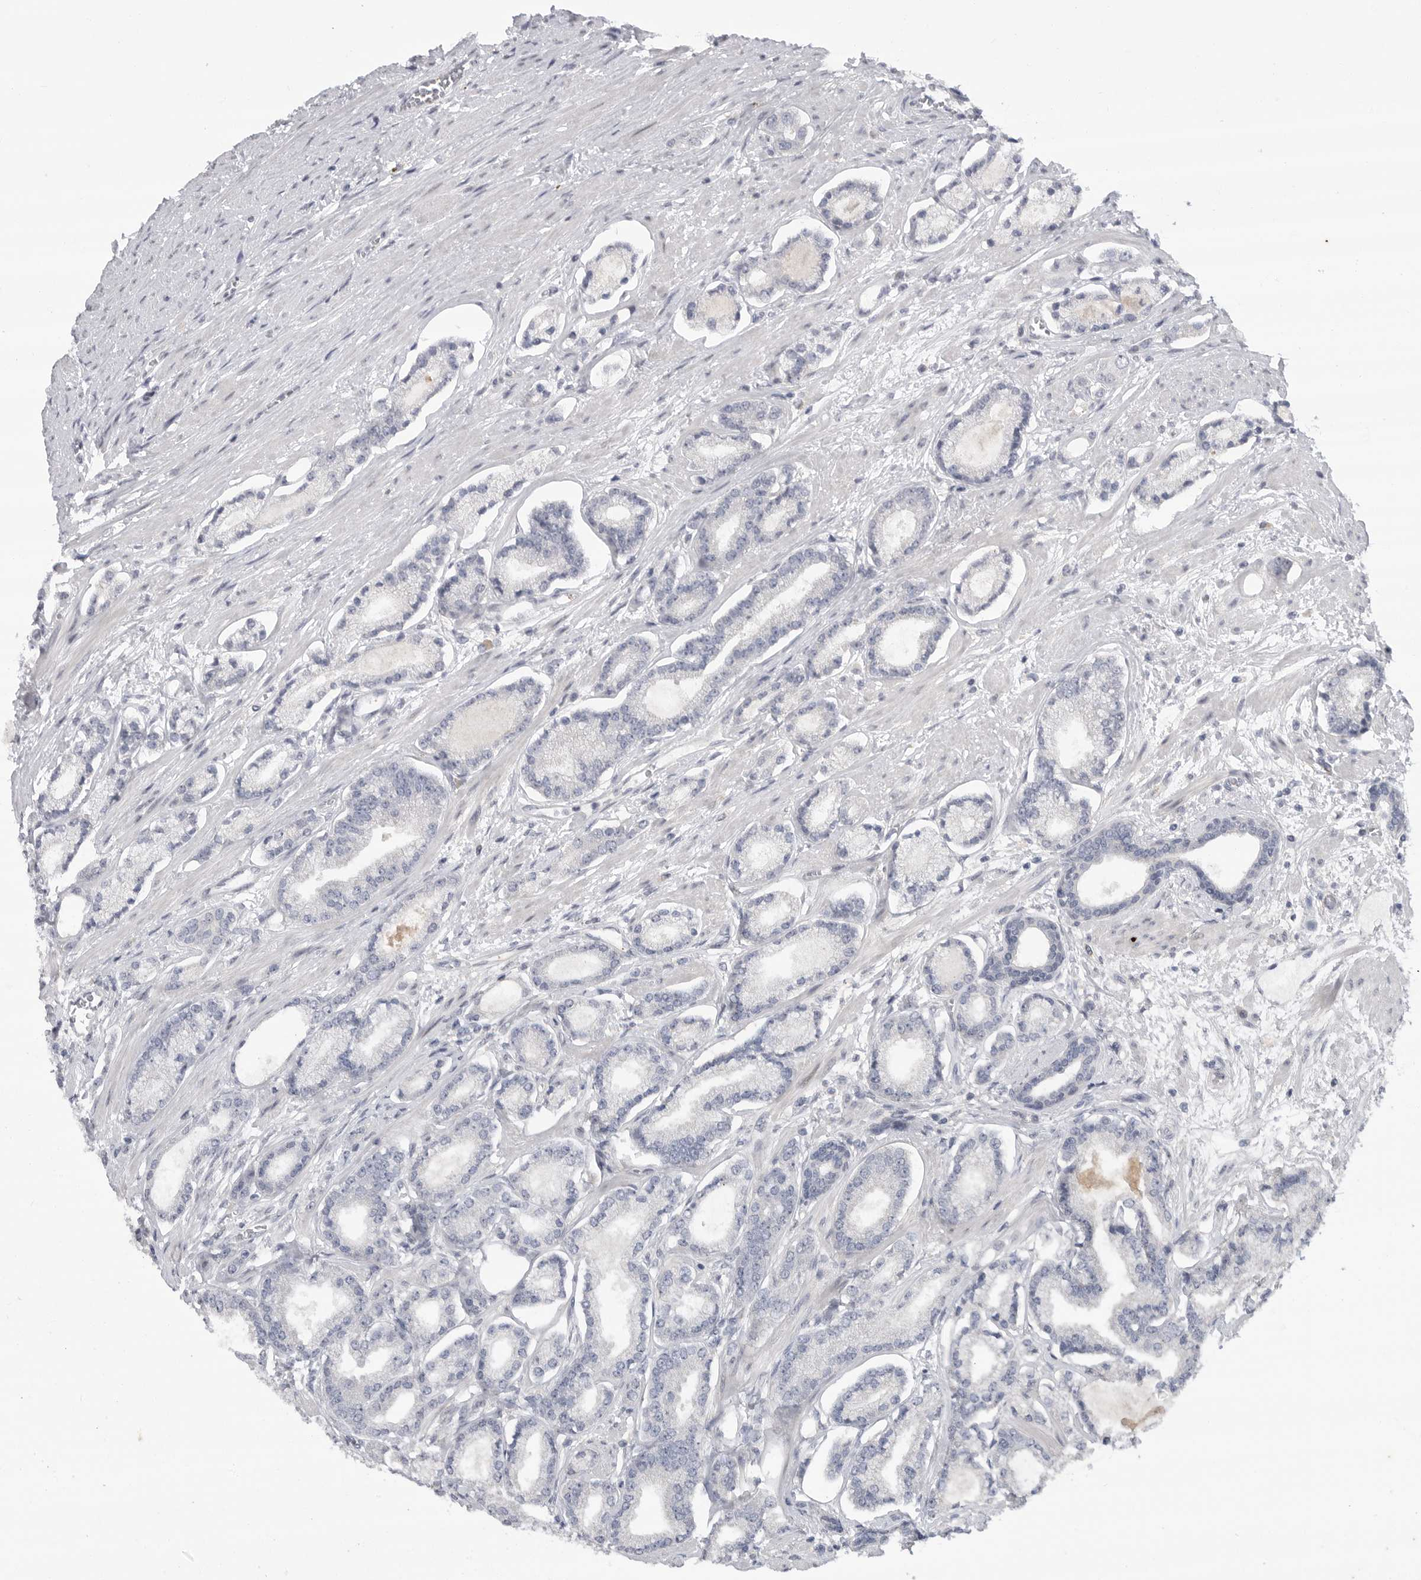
{"staining": {"intensity": "negative", "quantity": "none", "location": "none"}, "tissue": "prostate cancer", "cell_type": "Tumor cells", "image_type": "cancer", "snomed": [{"axis": "morphology", "description": "Adenocarcinoma, Low grade"}, {"axis": "topography", "description": "Prostate"}], "caption": "Prostate cancer was stained to show a protein in brown. There is no significant positivity in tumor cells.", "gene": "FBXO43", "patient": {"sex": "male", "age": 60}}